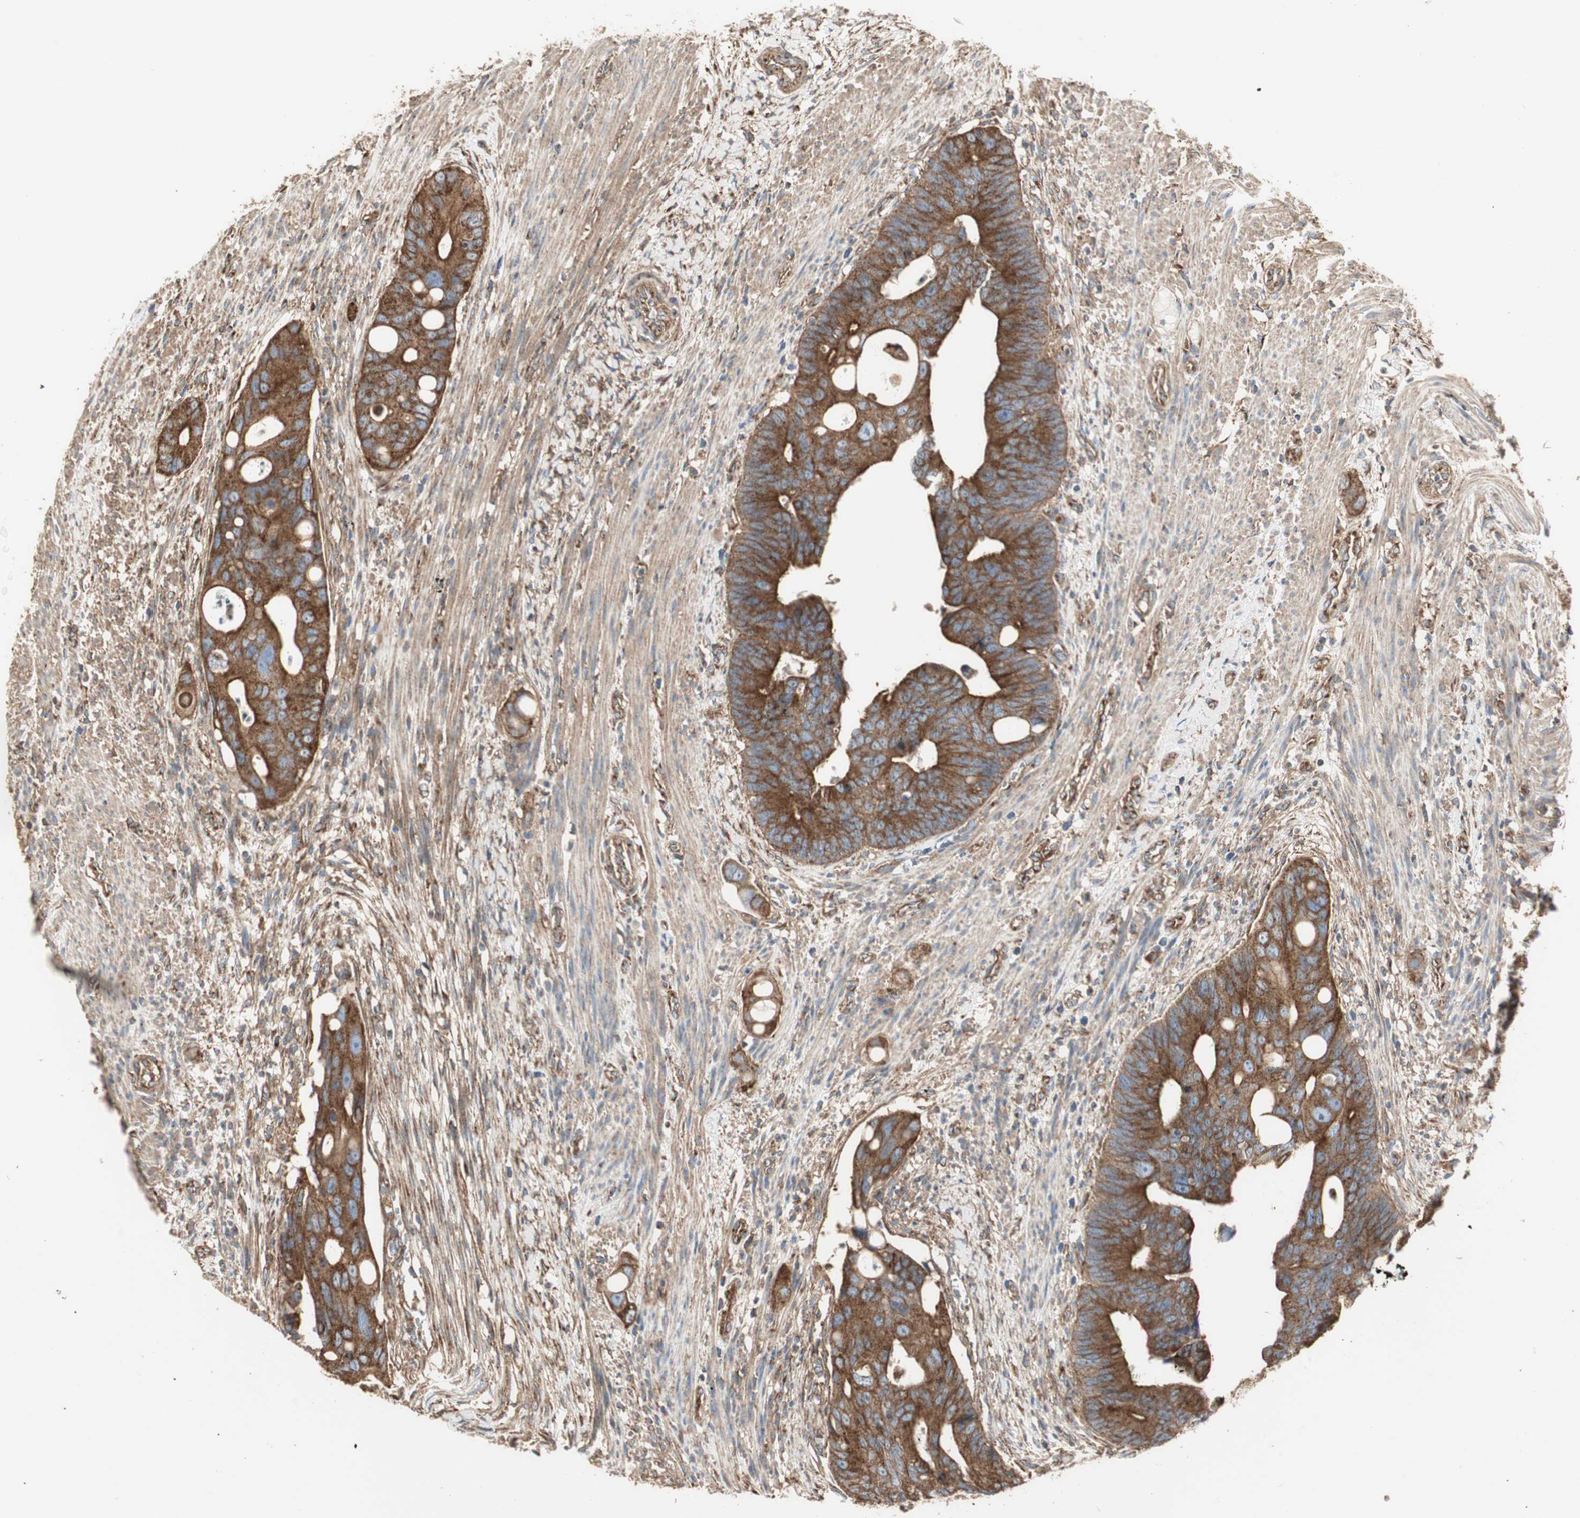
{"staining": {"intensity": "strong", "quantity": ">75%", "location": "cytoplasmic/membranous"}, "tissue": "colorectal cancer", "cell_type": "Tumor cells", "image_type": "cancer", "snomed": [{"axis": "morphology", "description": "Adenocarcinoma, NOS"}, {"axis": "topography", "description": "Colon"}], "caption": "About >75% of tumor cells in colorectal cancer display strong cytoplasmic/membranous protein positivity as visualized by brown immunohistochemical staining.", "gene": "H6PD", "patient": {"sex": "female", "age": 57}}